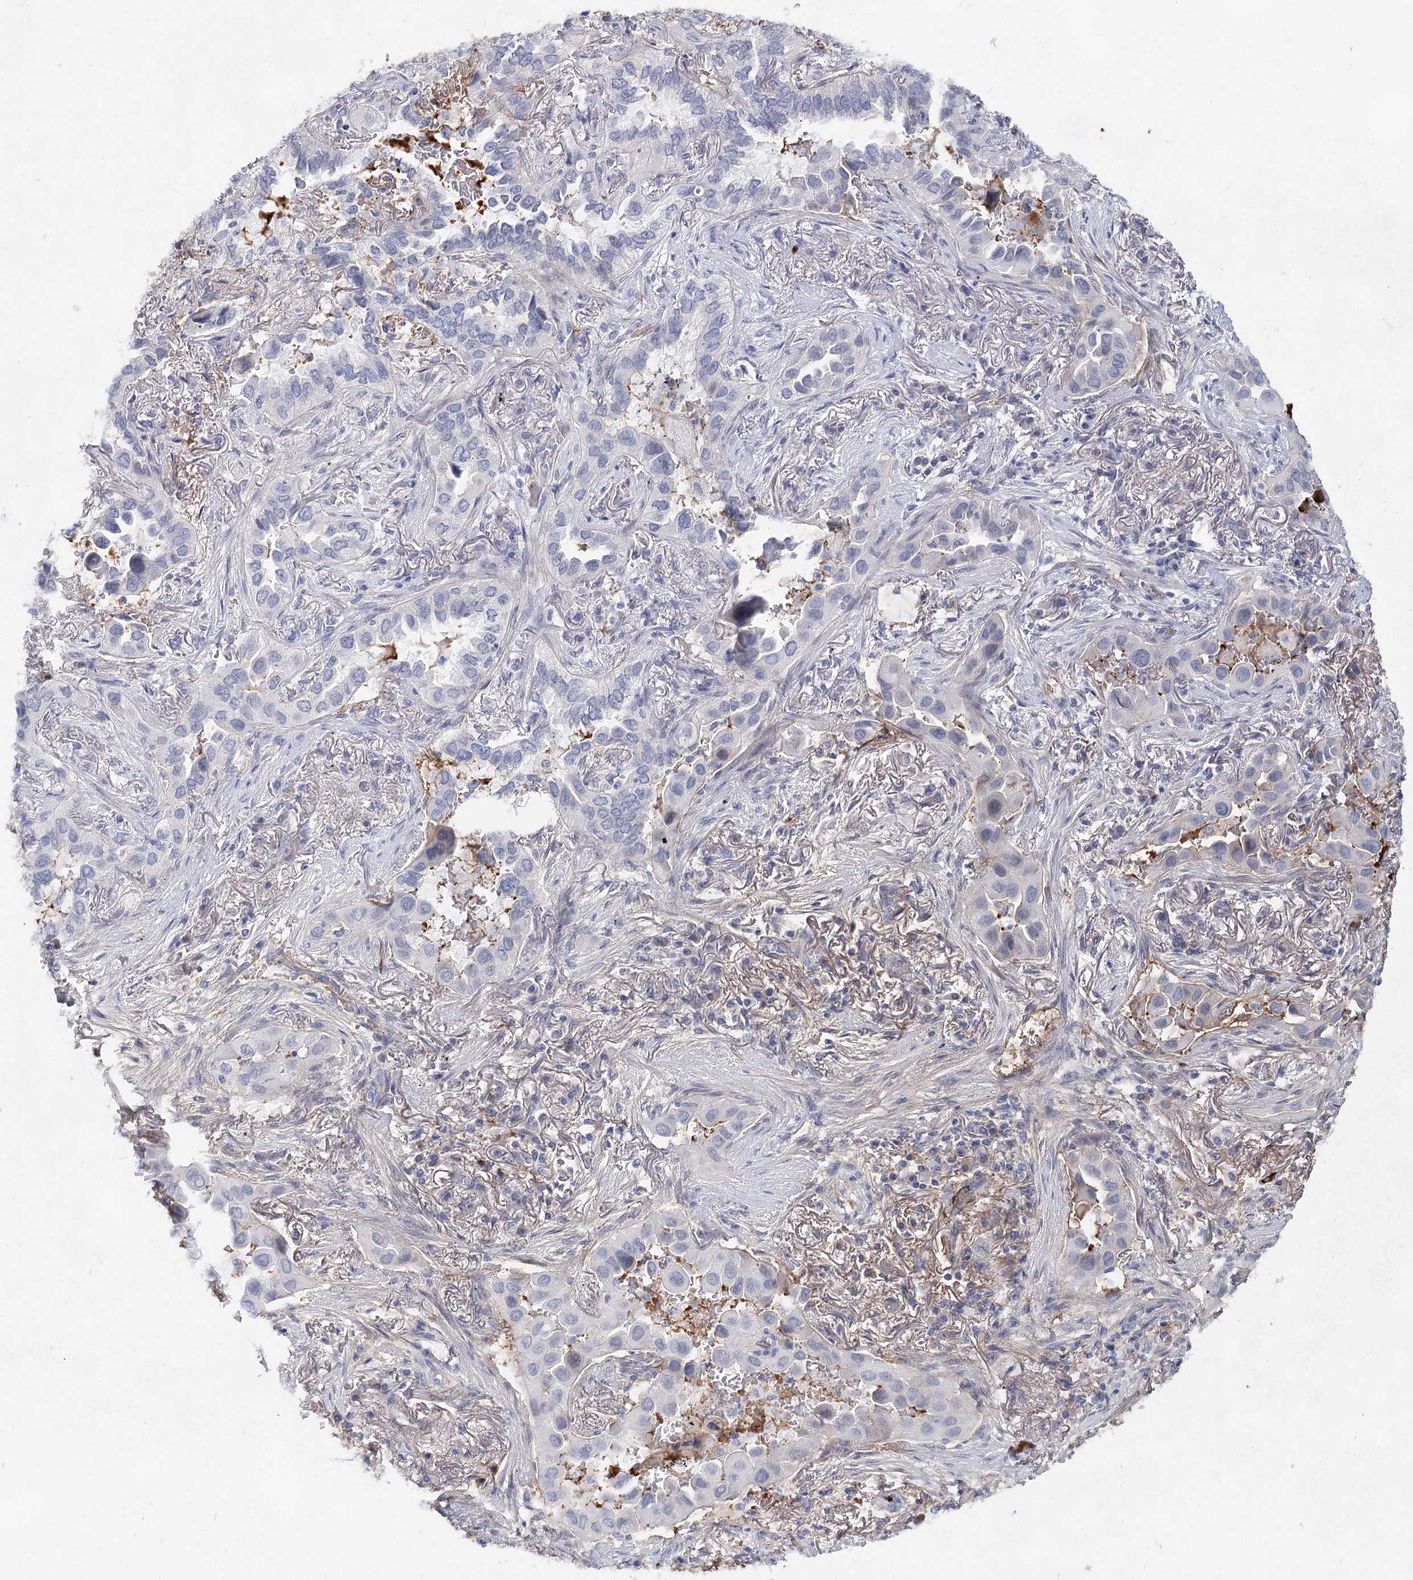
{"staining": {"intensity": "negative", "quantity": "none", "location": "none"}, "tissue": "lung cancer", "cell_type": "Tumor cells", "image_type": "cancer", "snomed": [{"axis": "morphology", "description": "Adenocarcinoma, NOS"}, {"axis": "topography", "description": "Lung"}], "caption": "Immunohistochemical staining of adenocarcinoma (lung) demonstrates no significant expression in tumor cells. The staining was performed using DAB (3,3'-diaminobenzidine) to visualize the protein expression in brown, while the nuclei were stained in blue with hematoxylin (Magnification: 20x).", "gene": "TASOR2", "patient": {"sex": "female", "age": 76}}